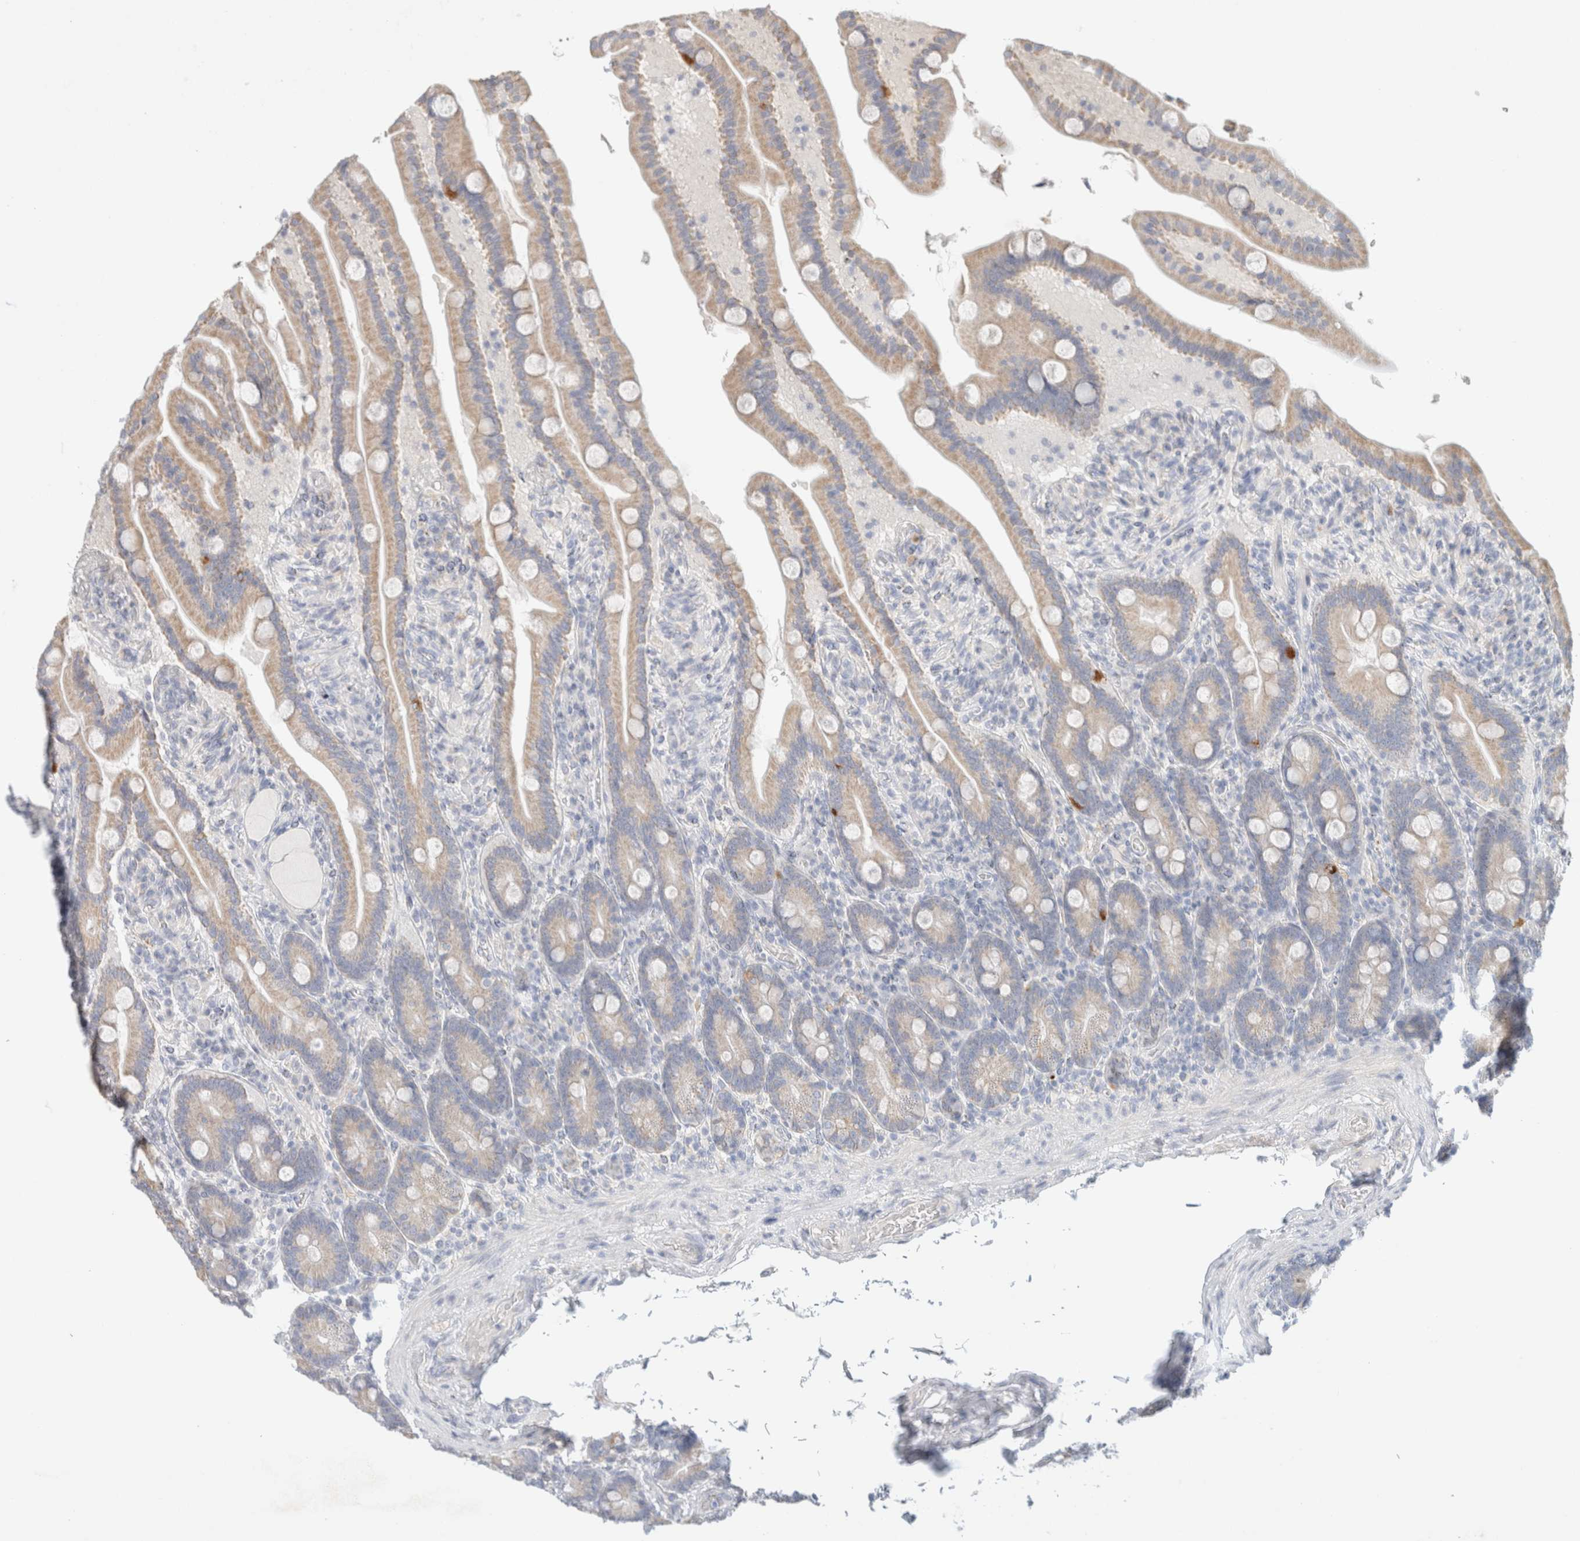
{"staining": {"intensity": "weak", "quantity": ">75%", "location": "cytoplasmic/membranous"}, "tissue": "duodenum", "cell_type": "Glandular cells", "image_type": "normal", "snomed": [{"axis": "morphology", "description": "Normal tissue, NOS"}, {"axis": "topography", "description": "Duodenum"}], "caption": "Protein staining by IHC exhibits weak cytoplasmic/membranous expression in approximately >75% of glandular cells in benign duodenum.", "gene": "HEXD", "patient": {"sex": "male", "age": 54}}